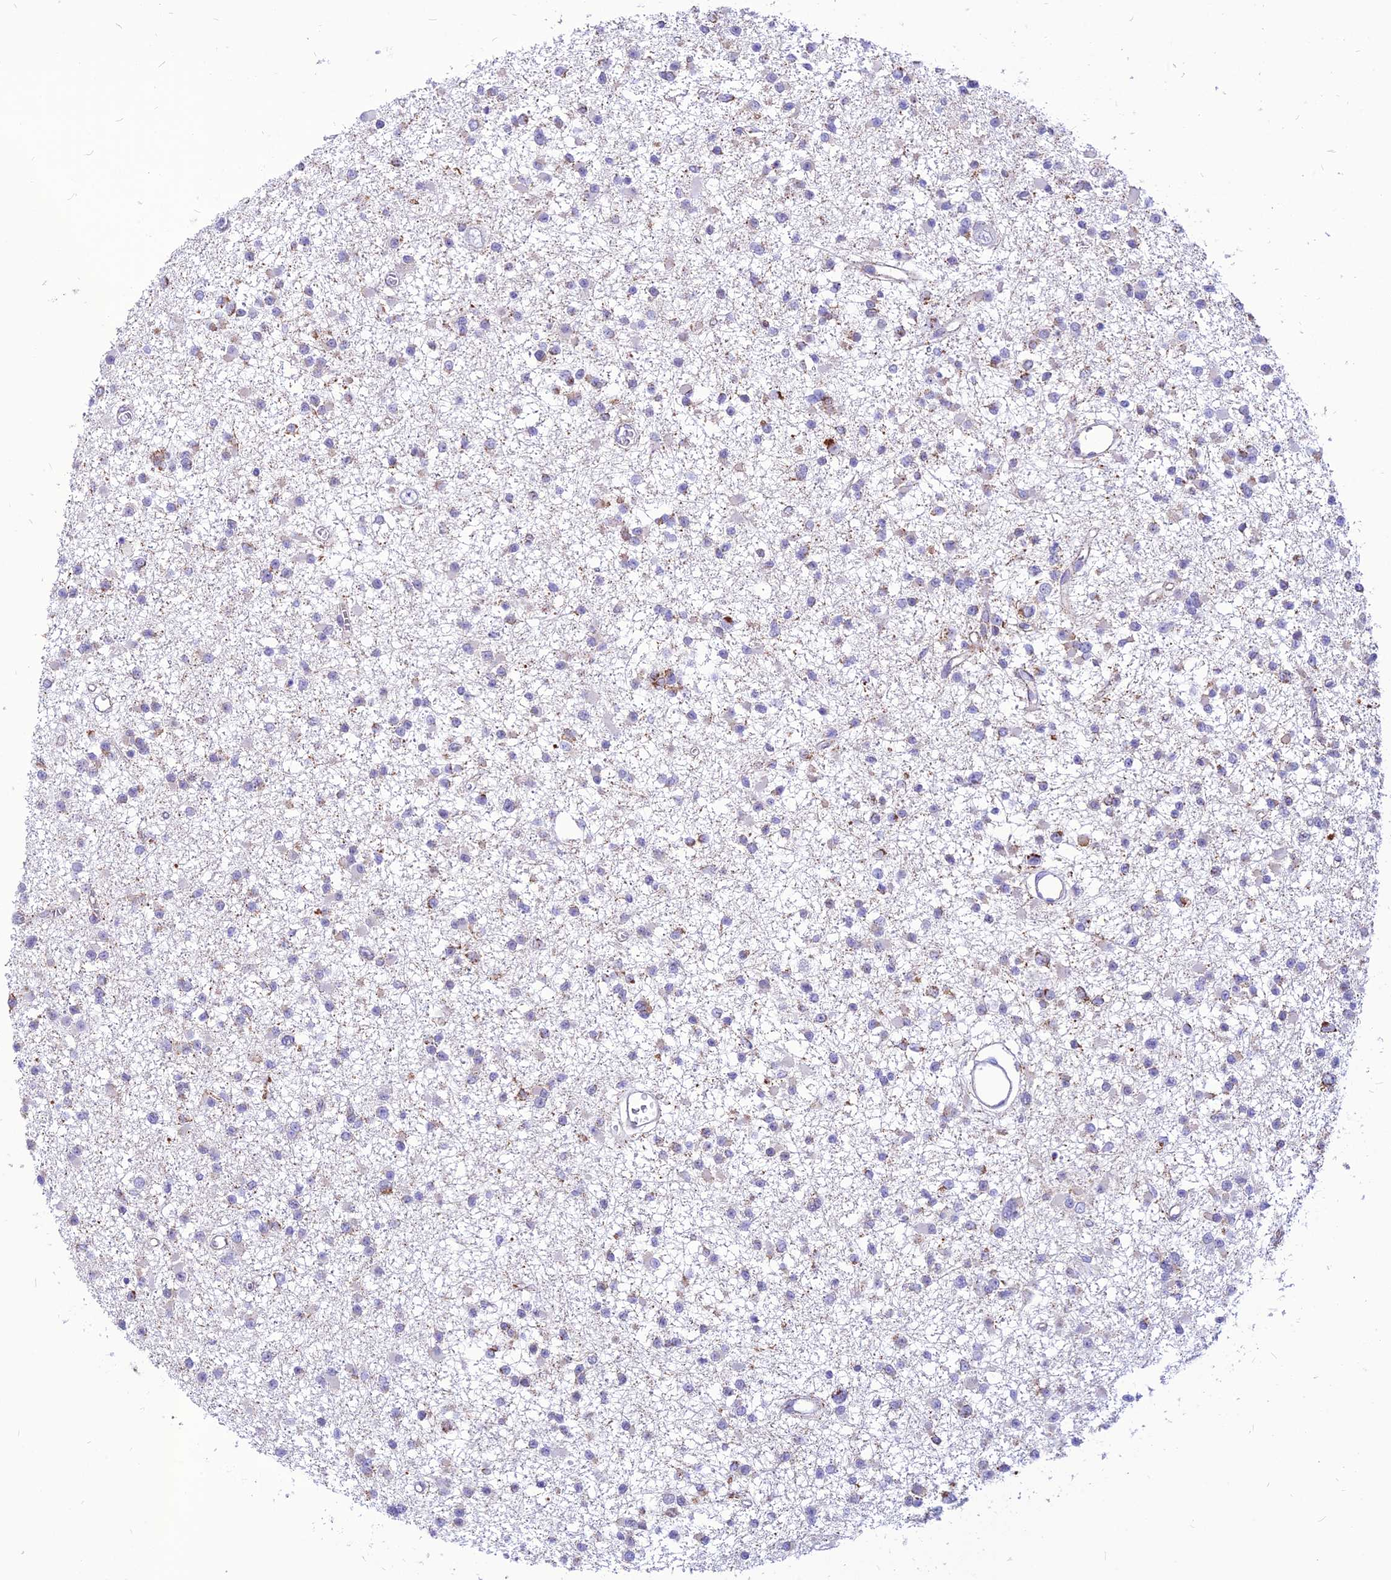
{"staining": {"intensity": "weak", "quantity": "<25%", "location": "cytoplasmic/membranous"}, "tissue": "glioma", "cell_type": "Tumor cells", "image_type": "cancer", "snomed": [{"axis": "morphology", "description": "Glioma, malignant, Low grade"}, {"axis": "topography", "description": "Brain"}], "caption": "Tumor cells show no significant staining in glioma. (Immunohistochemistry (ihc), brightfield microscopy, high magnification).", "gene": "ECI1", "patient": {"sex": "female", "age": 22}}